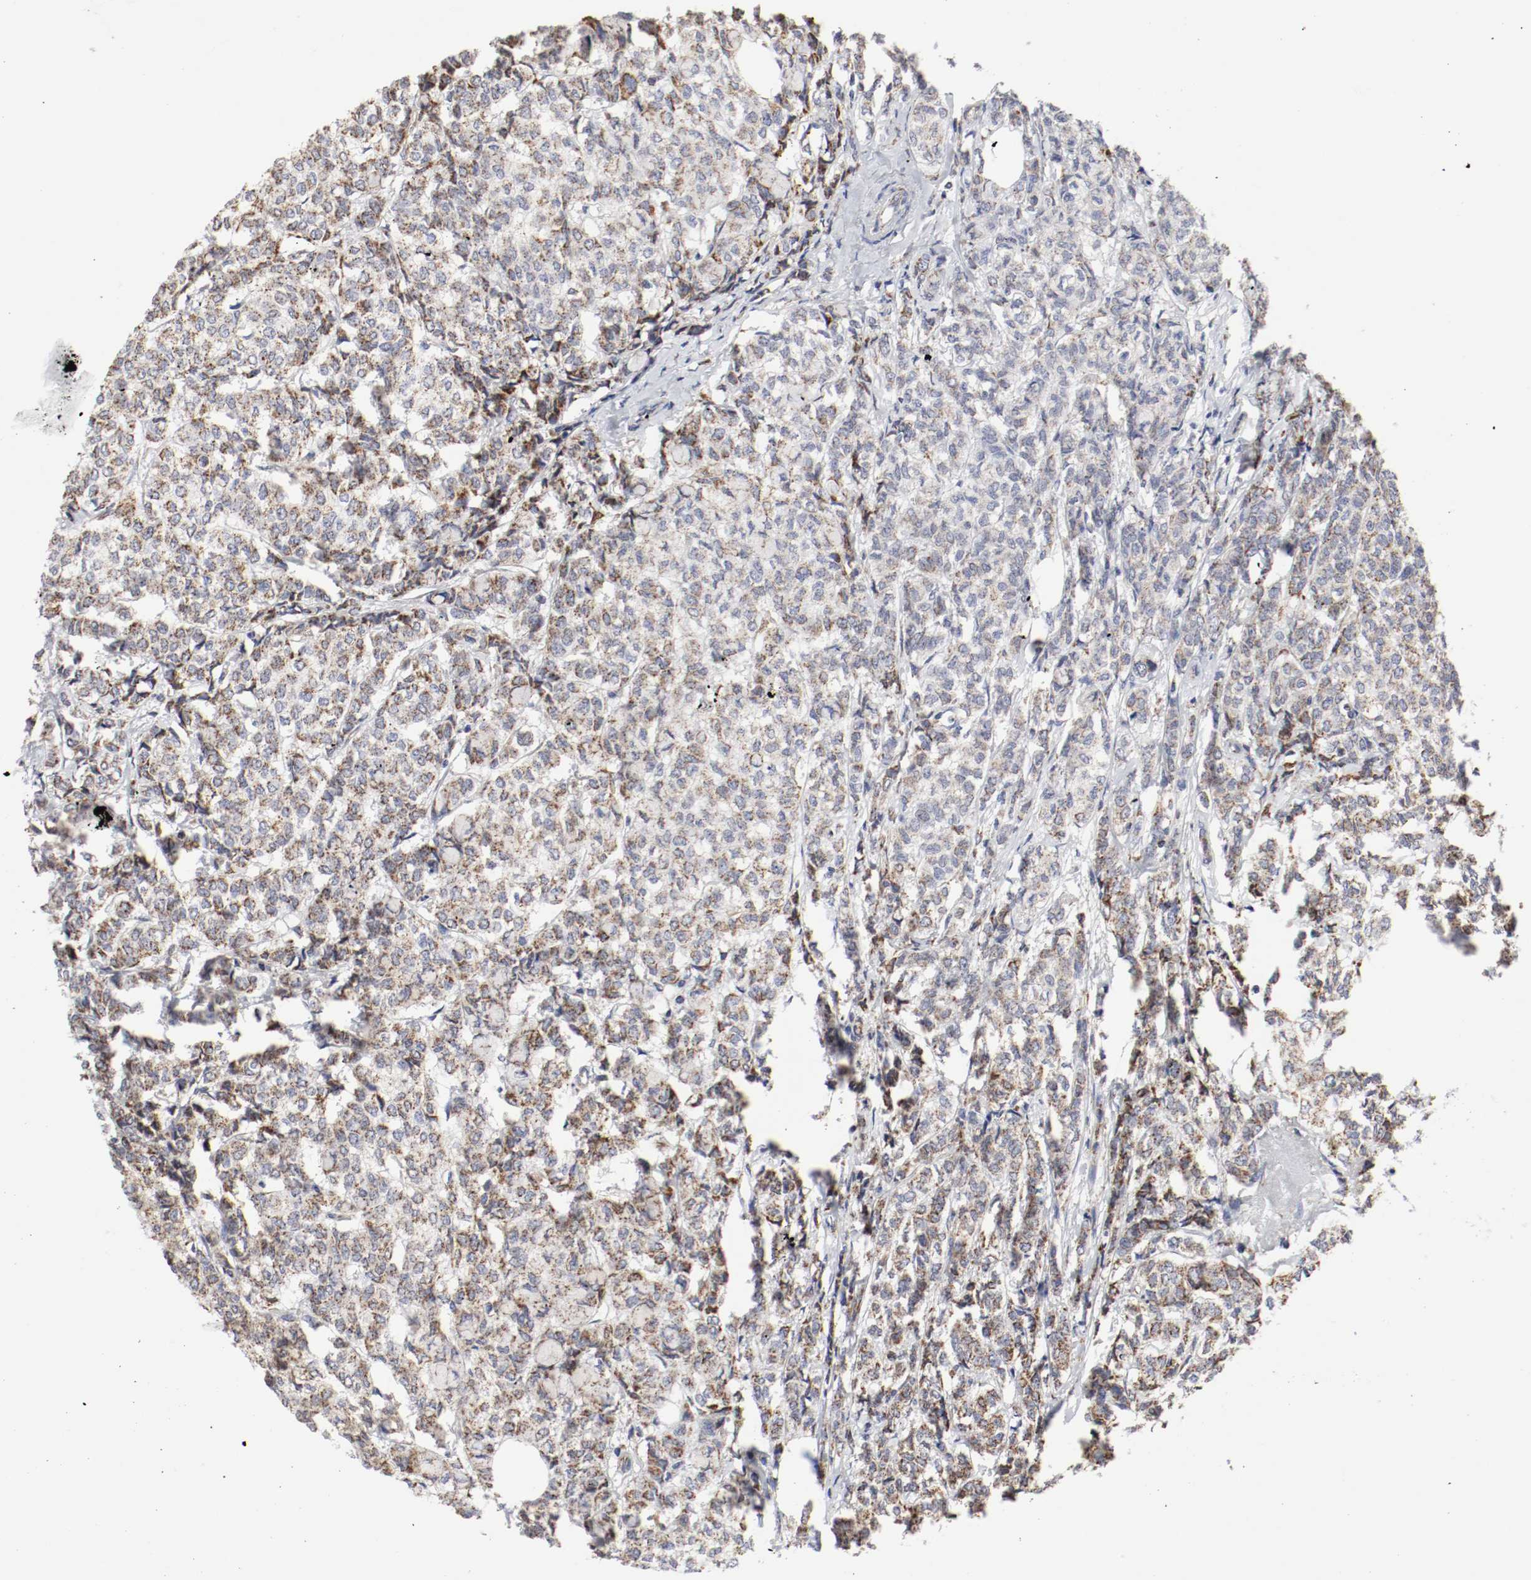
{"staining": {"intensity": "moderate", "quantity": ">75%", "location": "cytoplasmic/membranous"}, "tissue": "breast cancer", "cell_type": "Tumor cells", "image_type": "cancer", "snomed": [{"axis": "morphology", "description": "Lobular carcinoma"}, {"axis": "topography", "description": "Breast"}], "caption": "Immunohistochemical staining of breast lobular carcinoma demonstrates moderate cytoplasmic/membranous protein staining in about >75% of tumor cells.", "gene": "AFG3L2", "patient": {"sex": "female", "age": 60}}